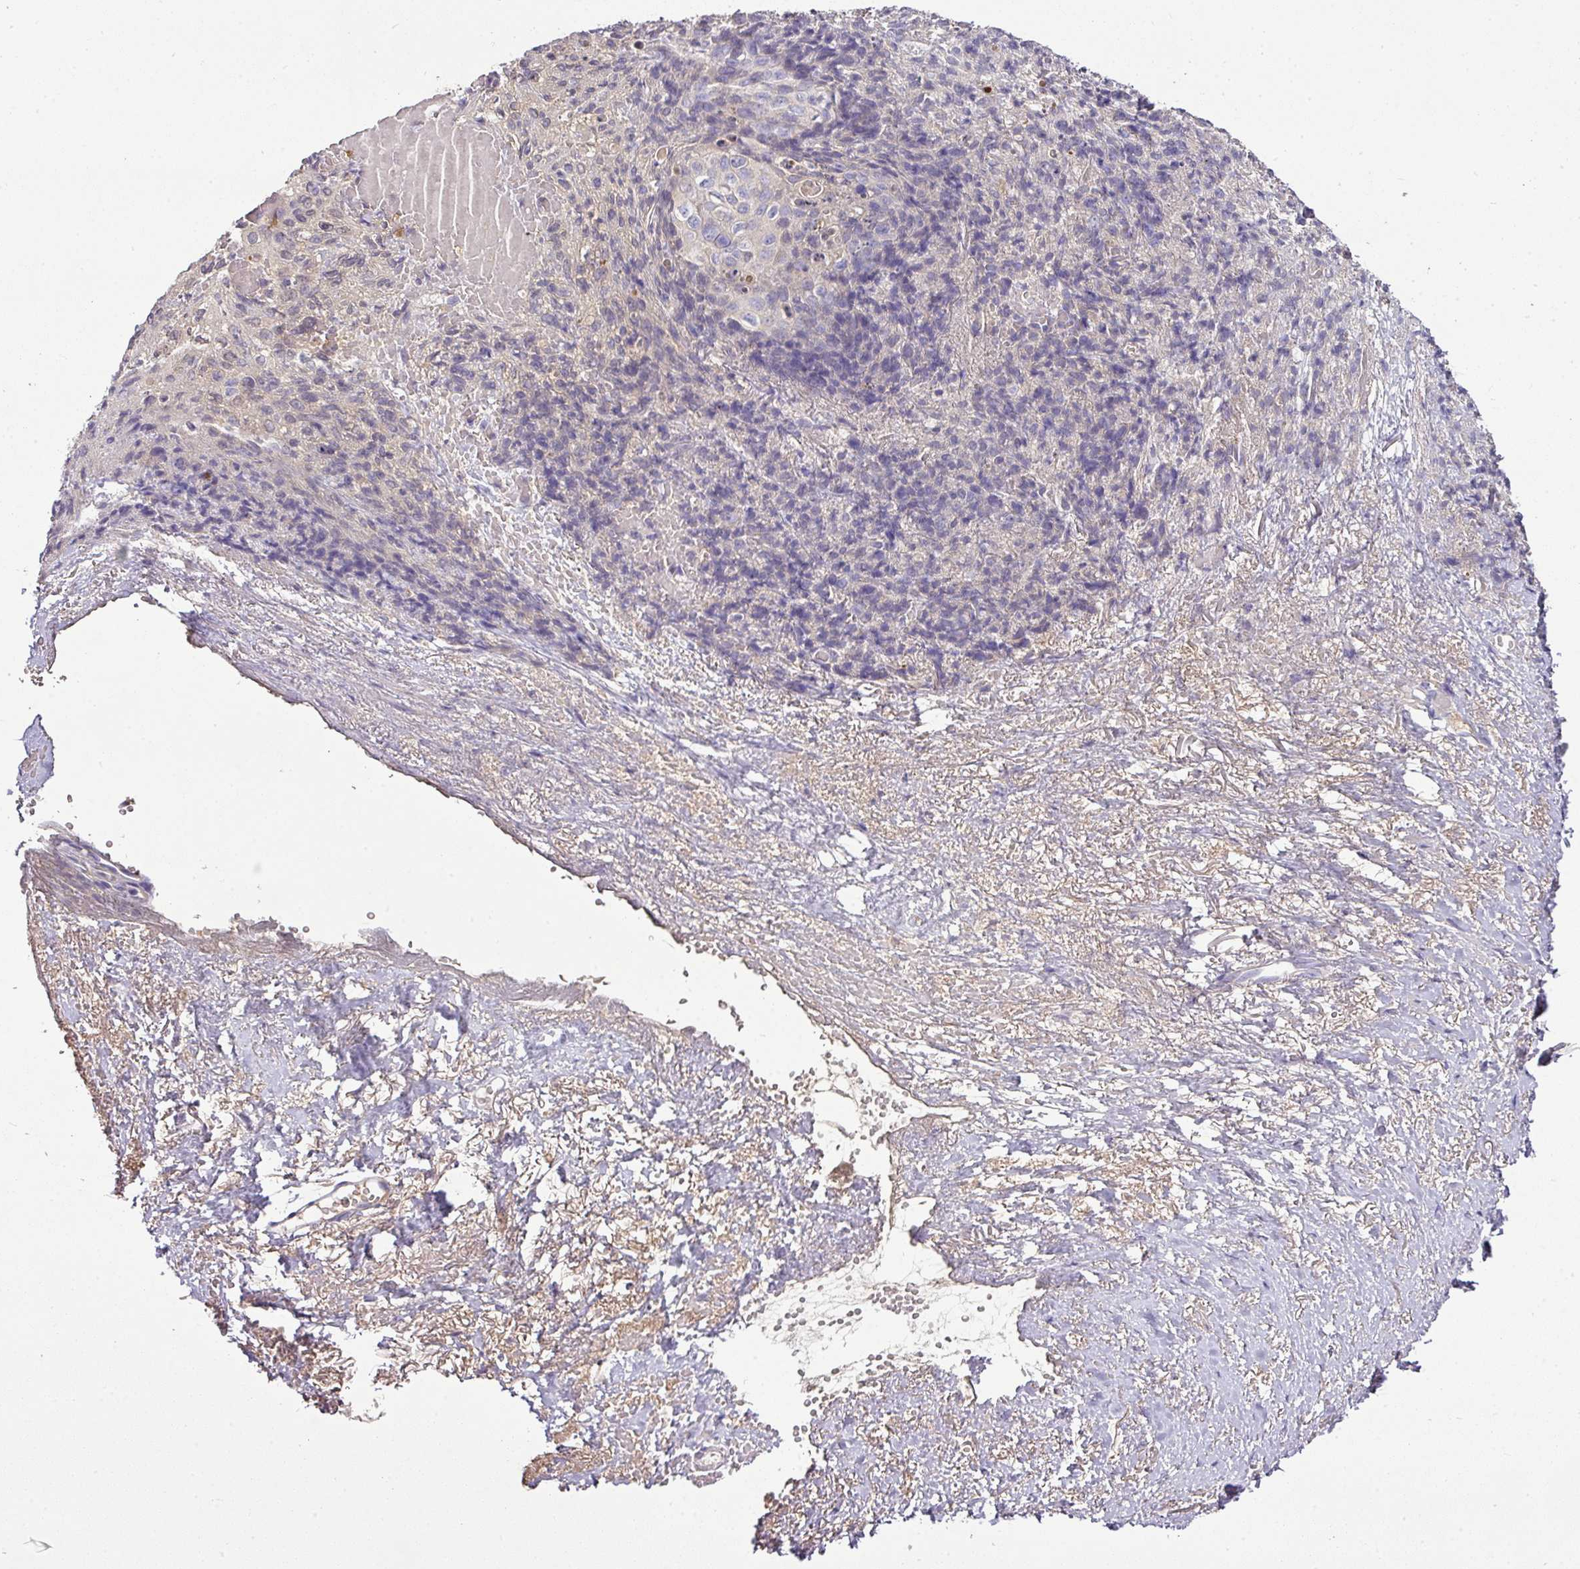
{"staining": {"intensity": "negative", "quantity": "none", "location": "none"}, "tissue": "skin cancer", "cell_type": "Tumor cells", "image_type": "cancer", "snomed": [{"axis": "morphology", "description": "Squamous cell carcinoma, NOS"}, {"axis": "topography", "description": "Skin"}, {"axis": "topography", "description": "Vulva"}], "caption": "Tumor cells show no significant protein staining in skin cancer.", "gene": "CAB39L", "patient": {"sex": "female", "age": 85}}